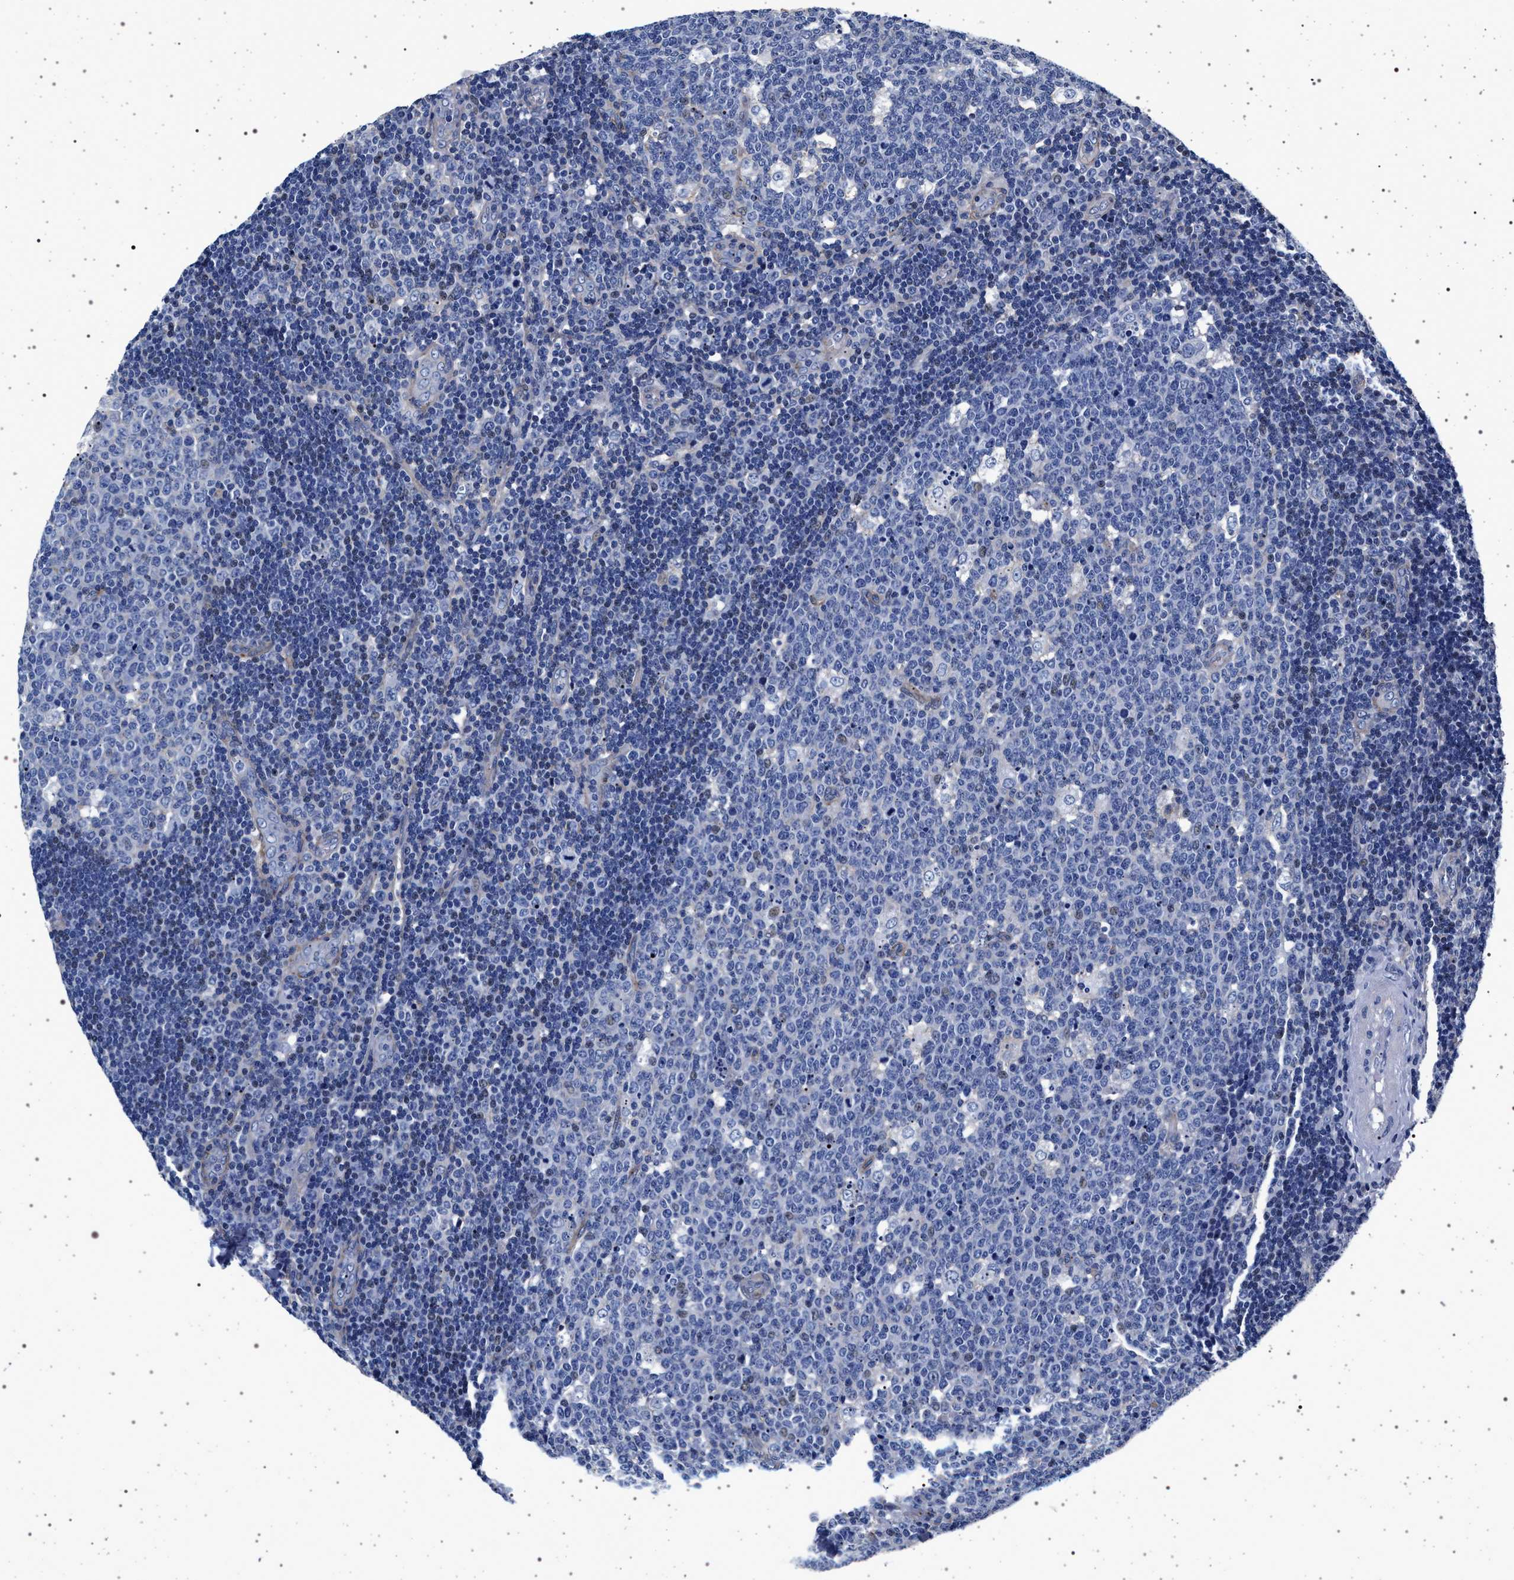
{"staining": {"intensity": "negative", "quantity": "none", "location": "none"}, "tissue": "lymph node", "cell_type": "Germinal center cells", "image_type": "normal", "snomed": [{"axis": "morphology", "description": "Normal tissue, NOS"}, {"axis": "topography", "description": "Lymph node"}, {"axis": "topography", "description": "Salivary gland"}], "caption": "This is an immunohistochemistry (IHC) histopathology image of benign human lymph node. There is no staining in germinal center cells.", "gene": "SLC9A1", "patient": {"sex": "male", "age": 8}}